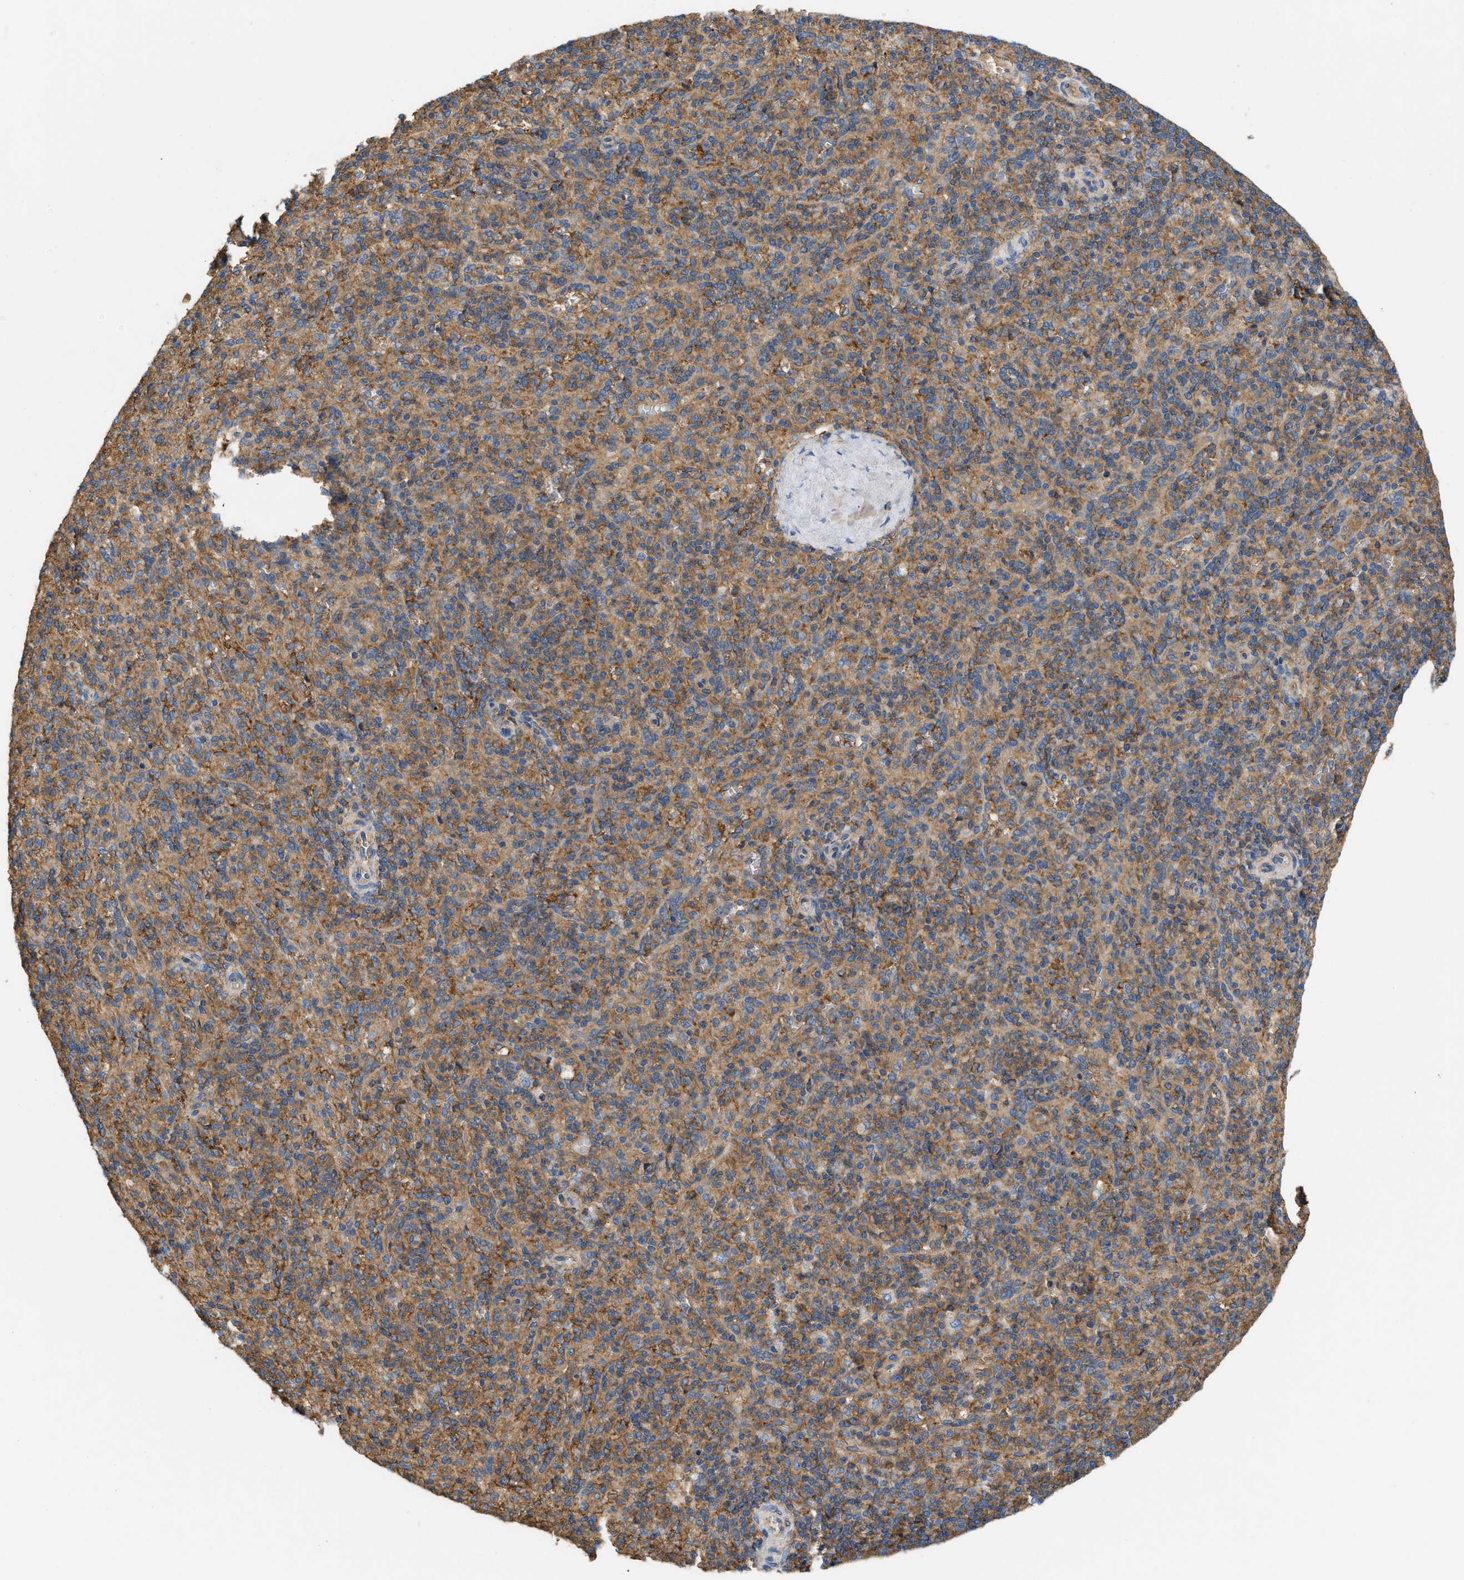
{"staining": {"intensity": "moderate", "quantity": ">75%", "location": "cytoplasmic/membranous"}, "tissue": "spleen", "cell_type": "Cells in red pulp", "image_type": "normal", "snomed": [{"axis": "morphology", "description": "Normal tissue, NOS"}, {"axis": "topography", "description": "Spleen"}], "caption": "Human spleen stained for a protein (brown) reveals moderate cytoplasmic/membranous positive positivity in approximately >75% of cells in red pulp.", "gene": "GNB4", "patient": {"sex": "male", "age": 36}}